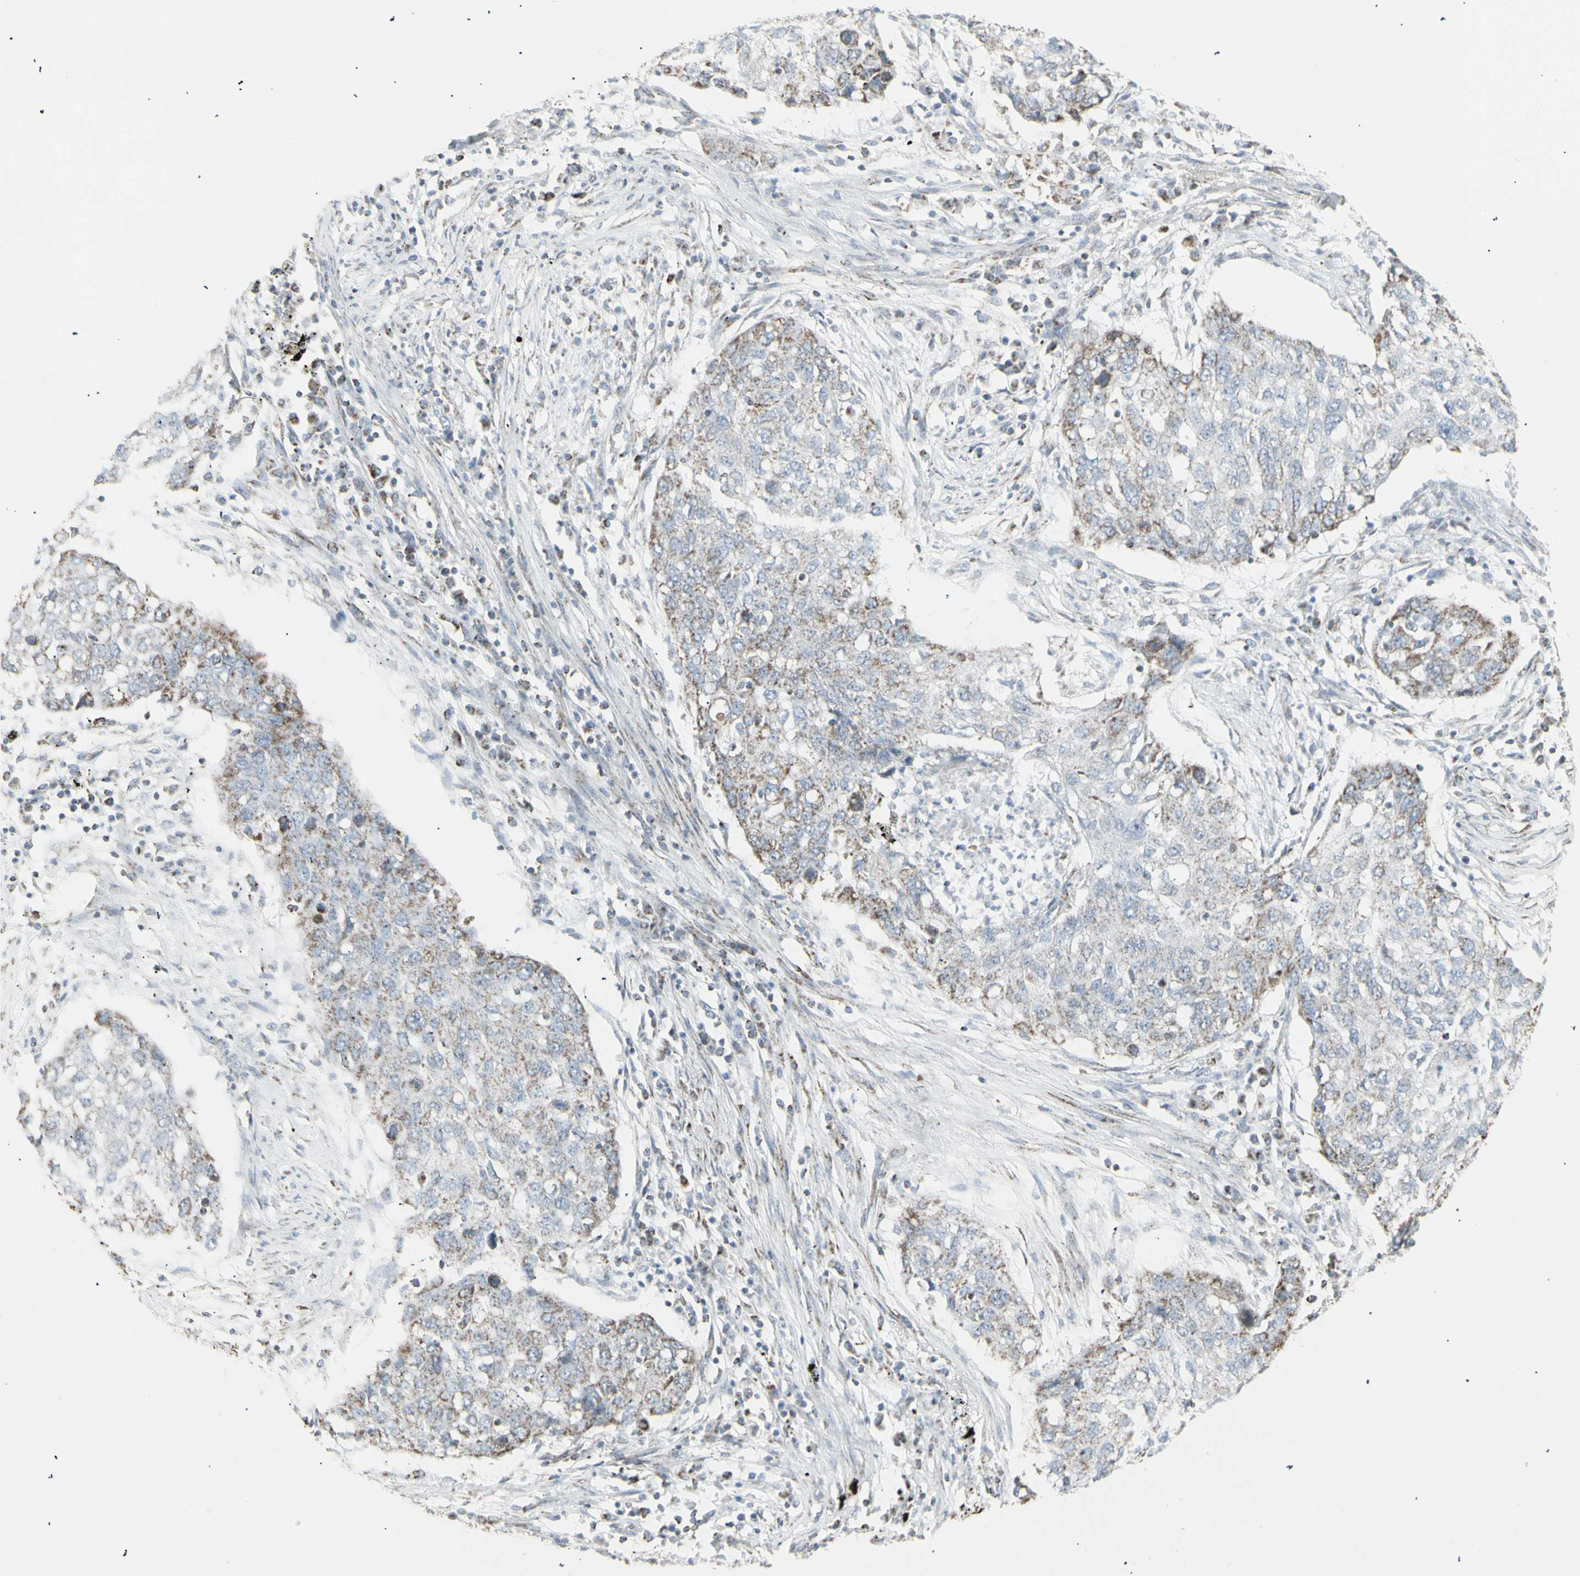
{"staining": {"intensity": "weak", "quantity": "25%-75%", "location": "cytoplasmic/membranous"}, "tissue": "lung cancer", "cell_type": "Tumor cells", "image_type": "cancer", "snomed": [{"axis": "morphology", "description": "Squamous cell carcinoma, NOS"}, {"axis": "topography", "description": "Lung"}], "caption": "A low amount of weak cytoplasmic/membranous staining is appreciated in approximately 25%-75% of tumor cells in lung cancer (squamous cell carcinoma) tissue.", "gene": "PLGRKT", "patient": {"sex": "female", "age": 63}}